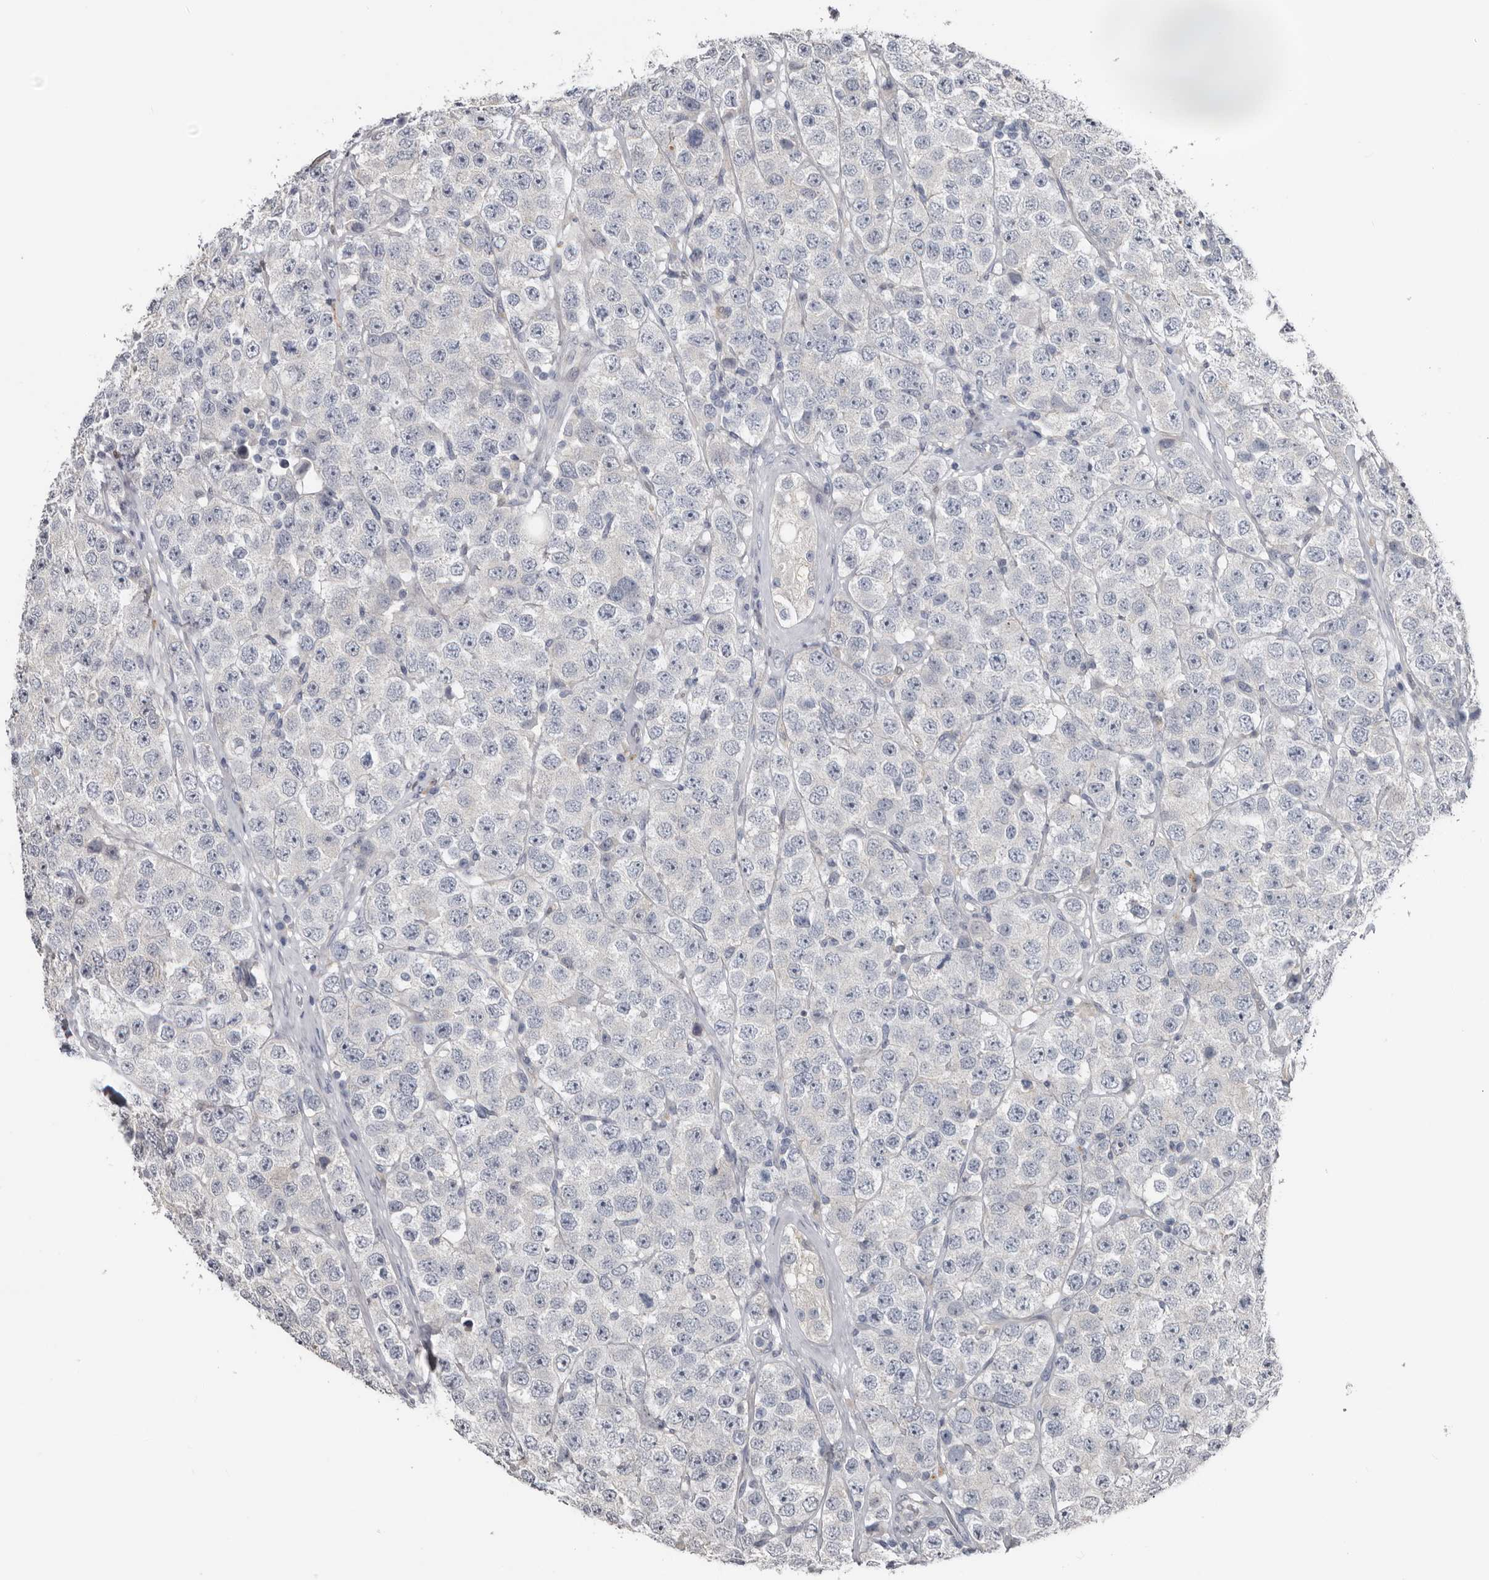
{"staining": {"intensity": "negative", "quantity": "none", "location": "none"}, "tissue": "testis cancer", "cell_type": "Tumor cells", "image_type": "cancer", "snomed": [{"axis": "morphology", "description": "Seminoma, NOS"}, {"axis": "topography", "description": "Testis"}], "caption": "This is an immunohistochemistry image of human seminoma (testis). There is no staining in tumor cells.", "gene": "FABP7", "patient": {"sex": "male", "age": 28}}